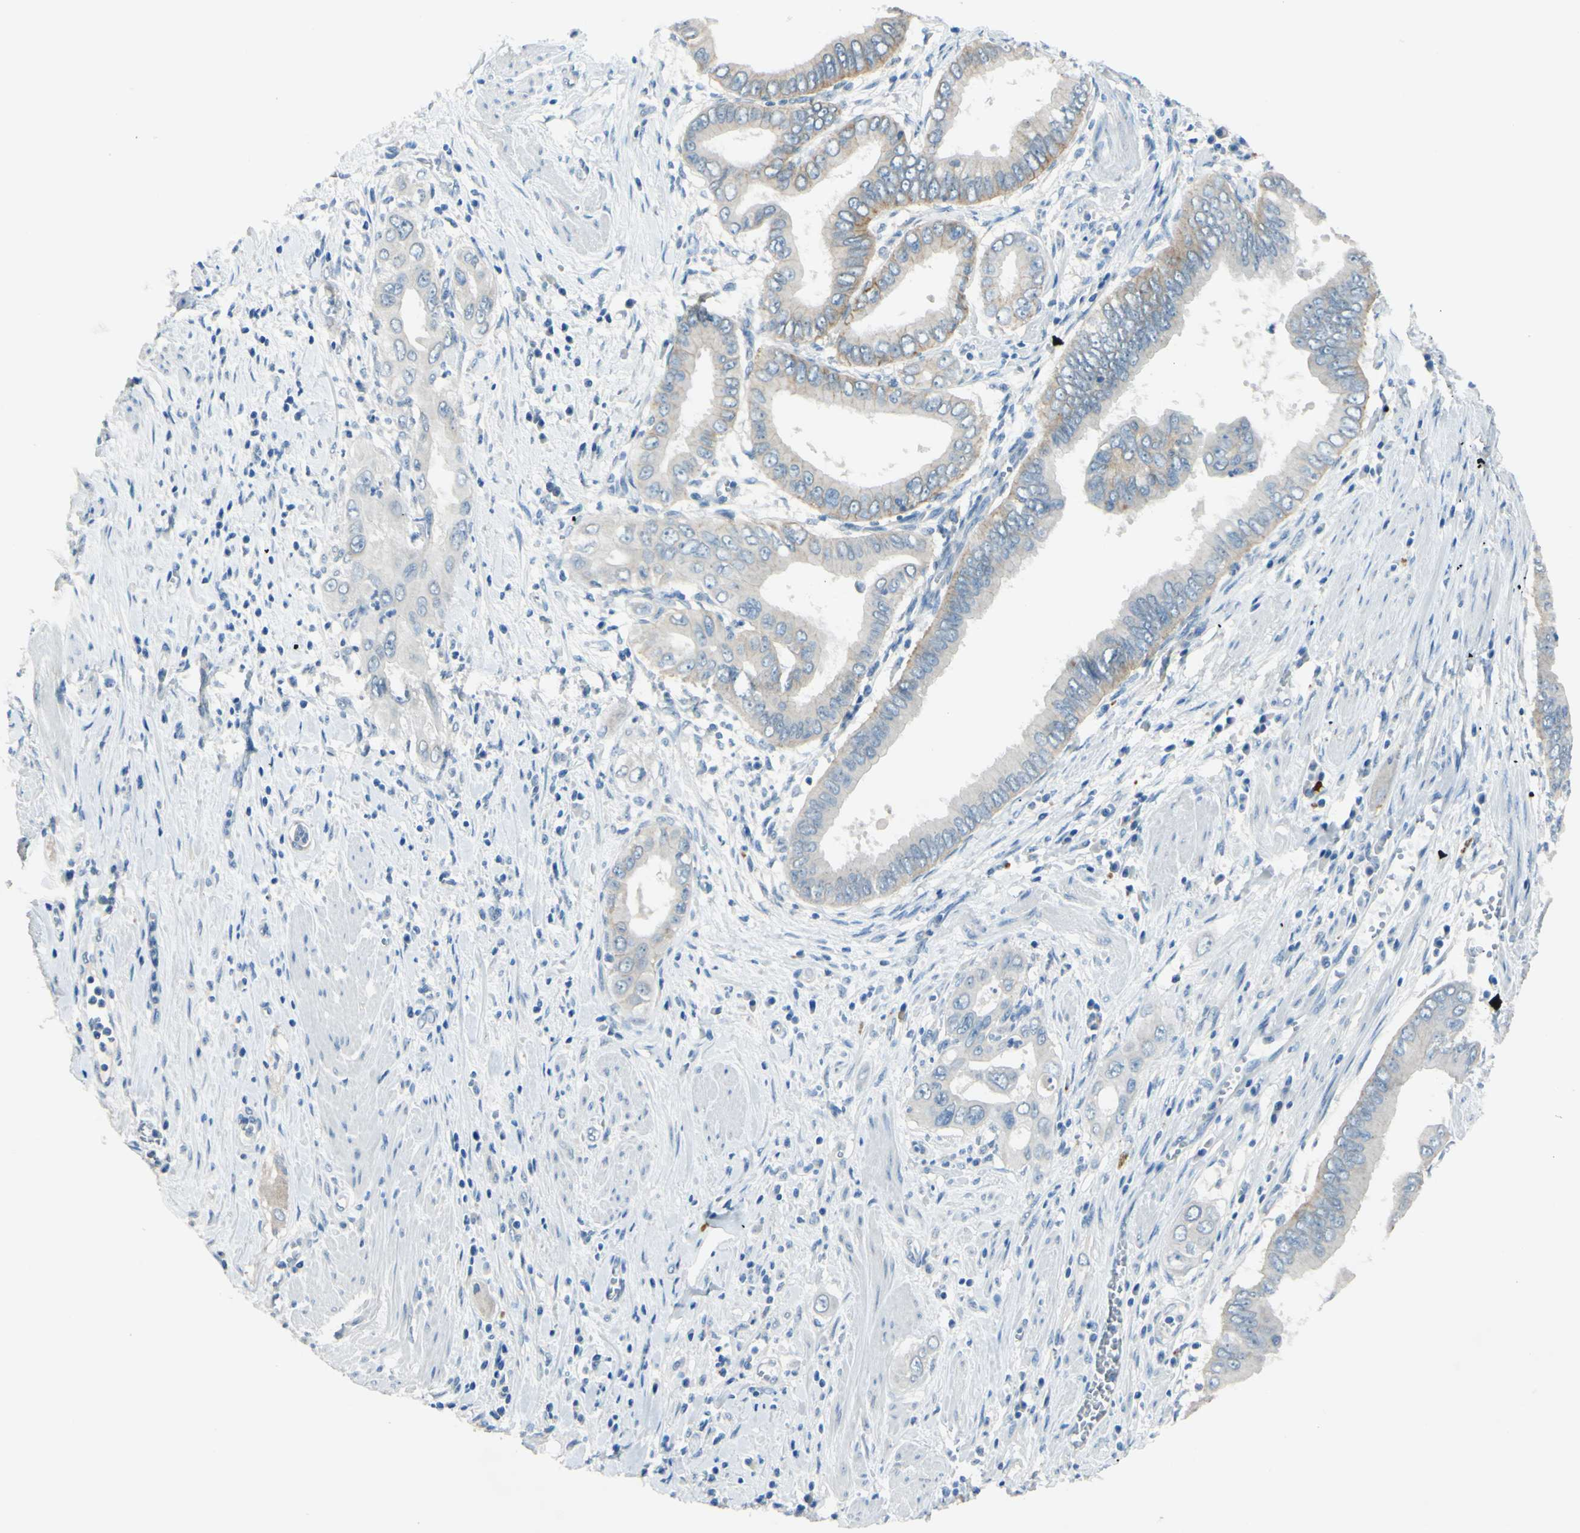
{"staining": {"intensity": "weak", "quantity": "25%-75%", "location": "cytoplasmic/membranous"}, "tissue": "pancreatic cancer", "cell_type": "Tumor cells", "image_type": "cancer", "snomed": [{"axis": "morphology", "description": "Normal tissue, NOS"}, {"axis": "topography", "description": "Lymph node"}], "caption": "The micrograph demonstrates a brown stain indicating the presence of a protein in the cytoplasmic/membranous of tumor cells in pancreatic cancer.", "gene": "CDH10", "patient": {"sex": "male", "age": 50}}